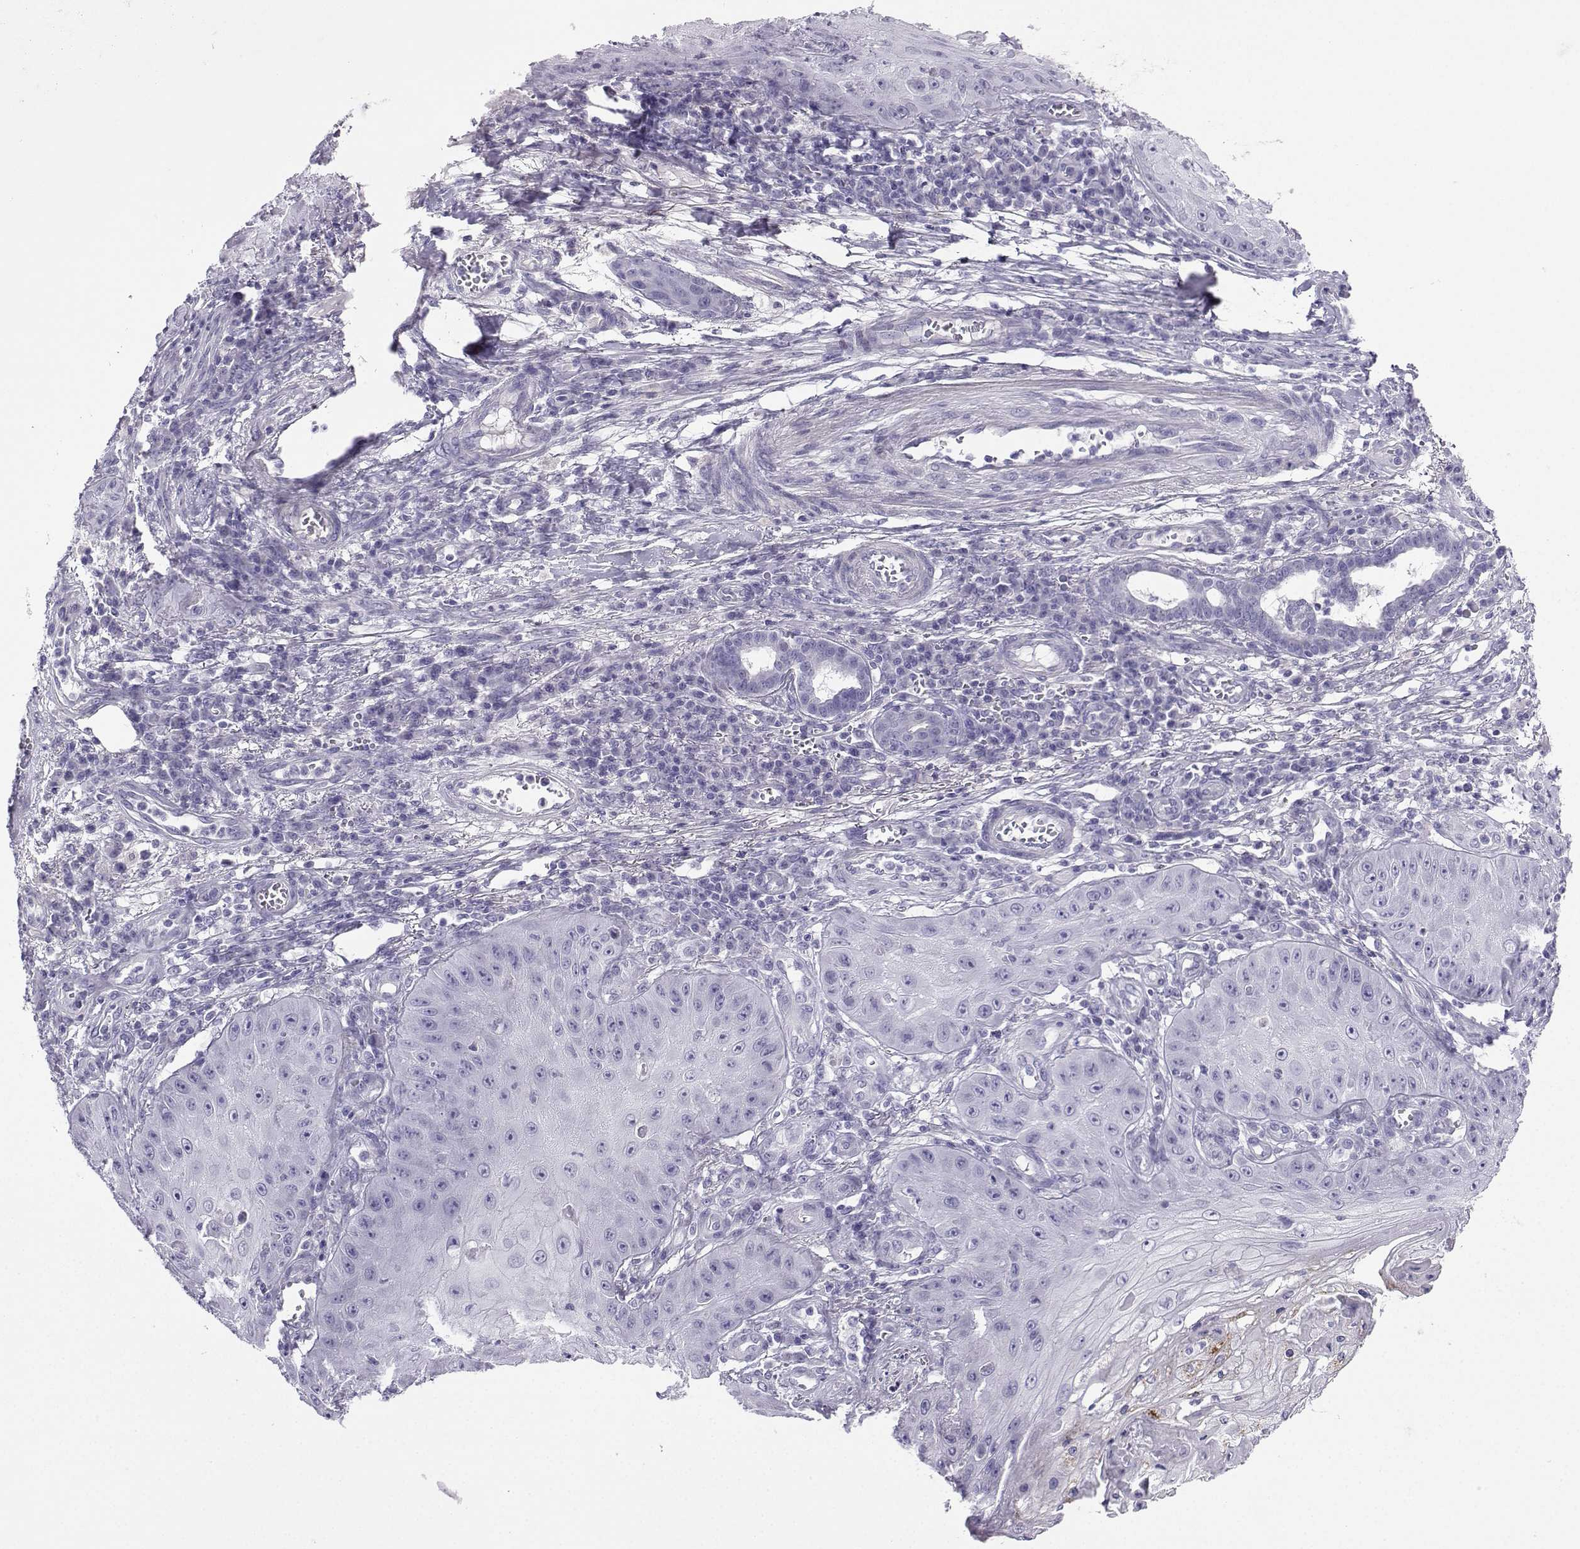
{"staining": {"intensity": "negative", "quantity": "none", "location": "none"}, "tissue": "skin cancer", "cell_type": "Tumor cells", "image_type": "cancer", "snomed": [{"axis": "morphology", "description": "Squamous cell carcinoma, NOS"}, {"axis": "topography", "description": "Skin"}], "caption": "Tumor cells show no significant expression in squamous cell carcinoma (skin).", "gene": "FBXO24", "patient": {"sex": "male", "age": 70}}